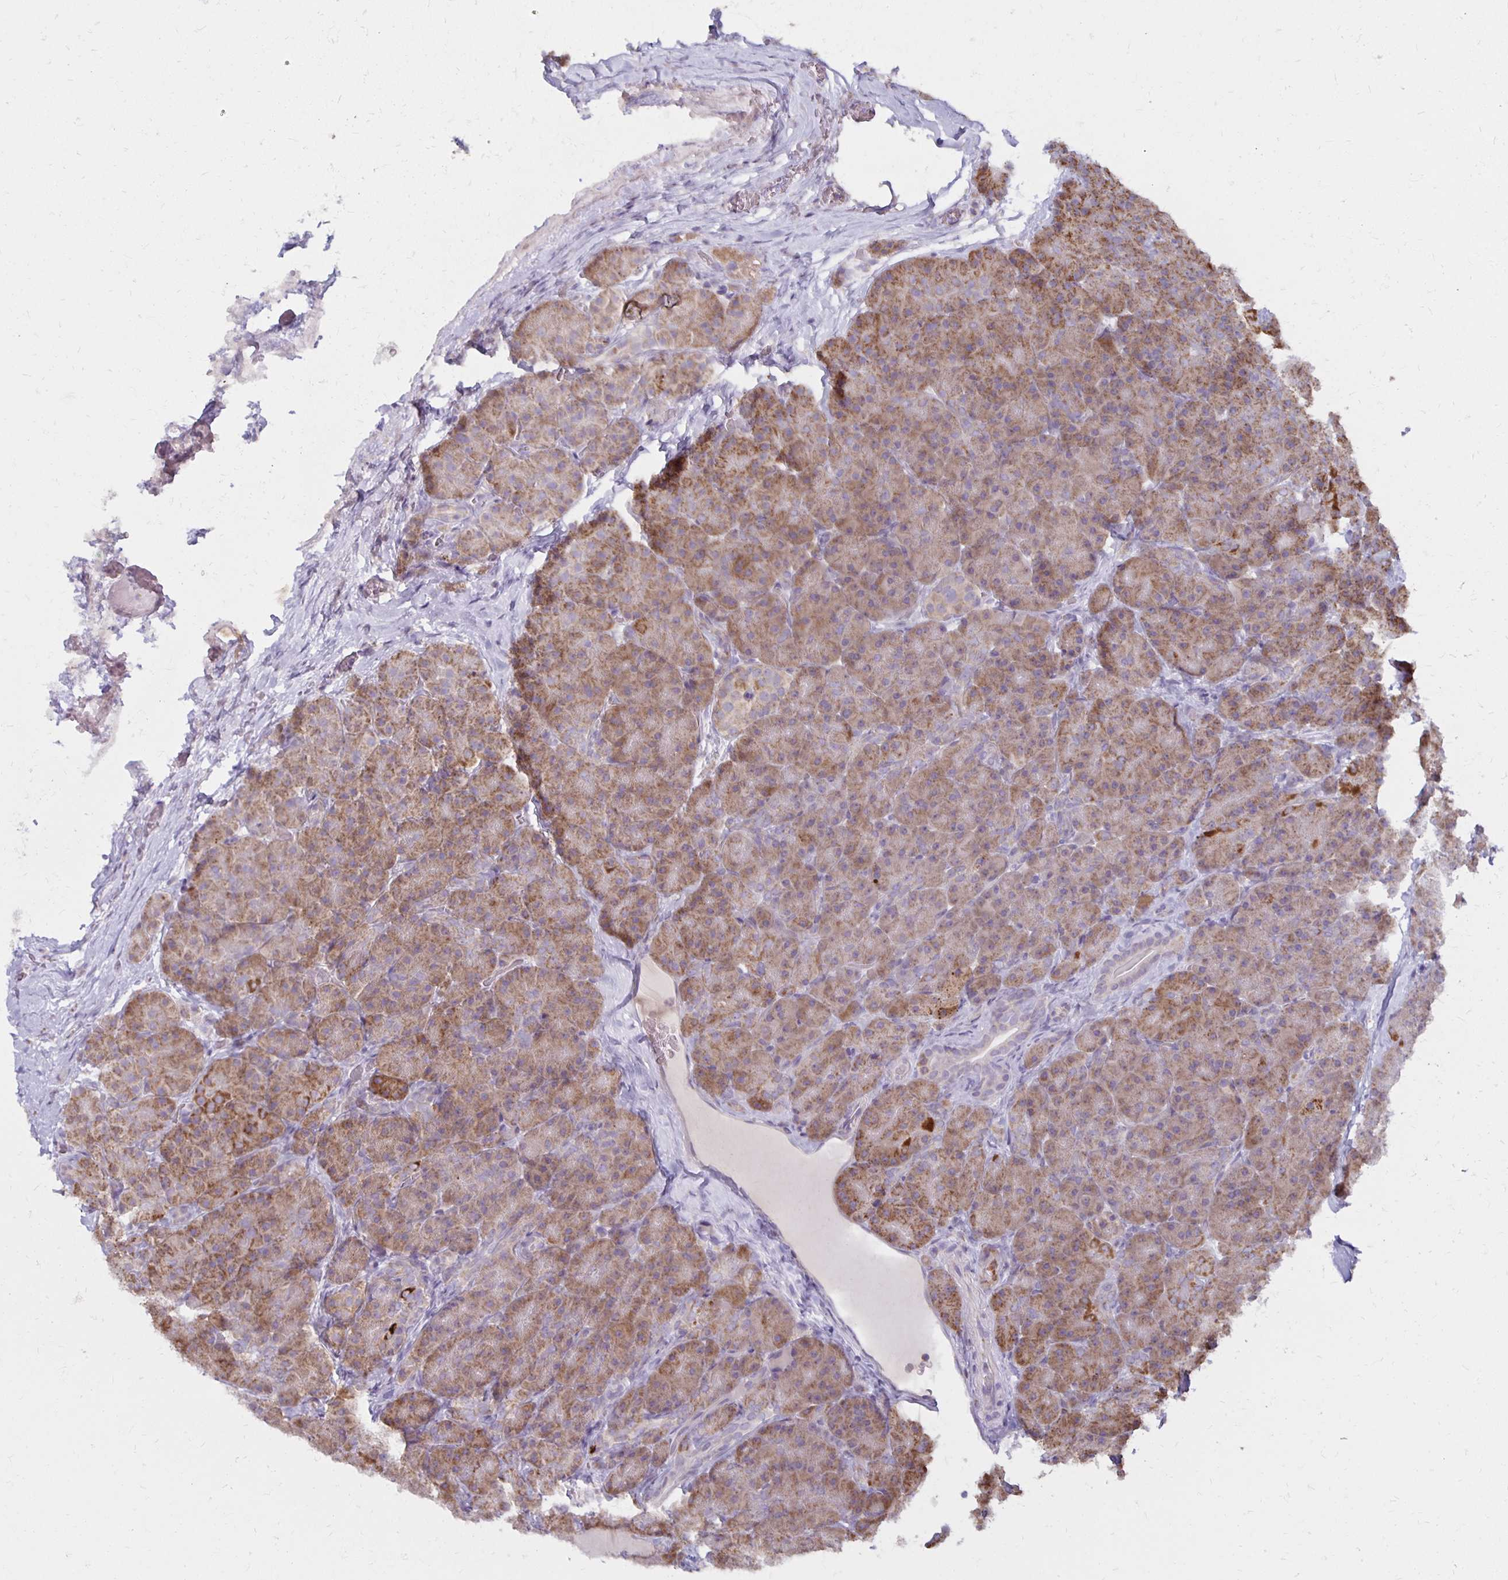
{"staining": {"intensity": "strong", "quantity": "25%-75%", "location": "cytoplasmic/membranous"}, "tissue": "pancreas", "cell_type": "Exocrine glandular cells", "image_type": "normal", "snomed": [{"axis": "morphology", "description": "Normal tissue, NOS"}, {"axis": "topography", "description": "Pancreas"}], "caption": "Immunohistochemistry (IHC) photomicrograph of benign pancreas stained for a protein (brown), which shows high levels of strong cytoplasmic/membranous positivity in about 25%-75% of exocrine glandular cells.", "gene": "IER3", "patient": {"sex": "male", "age": 57}}